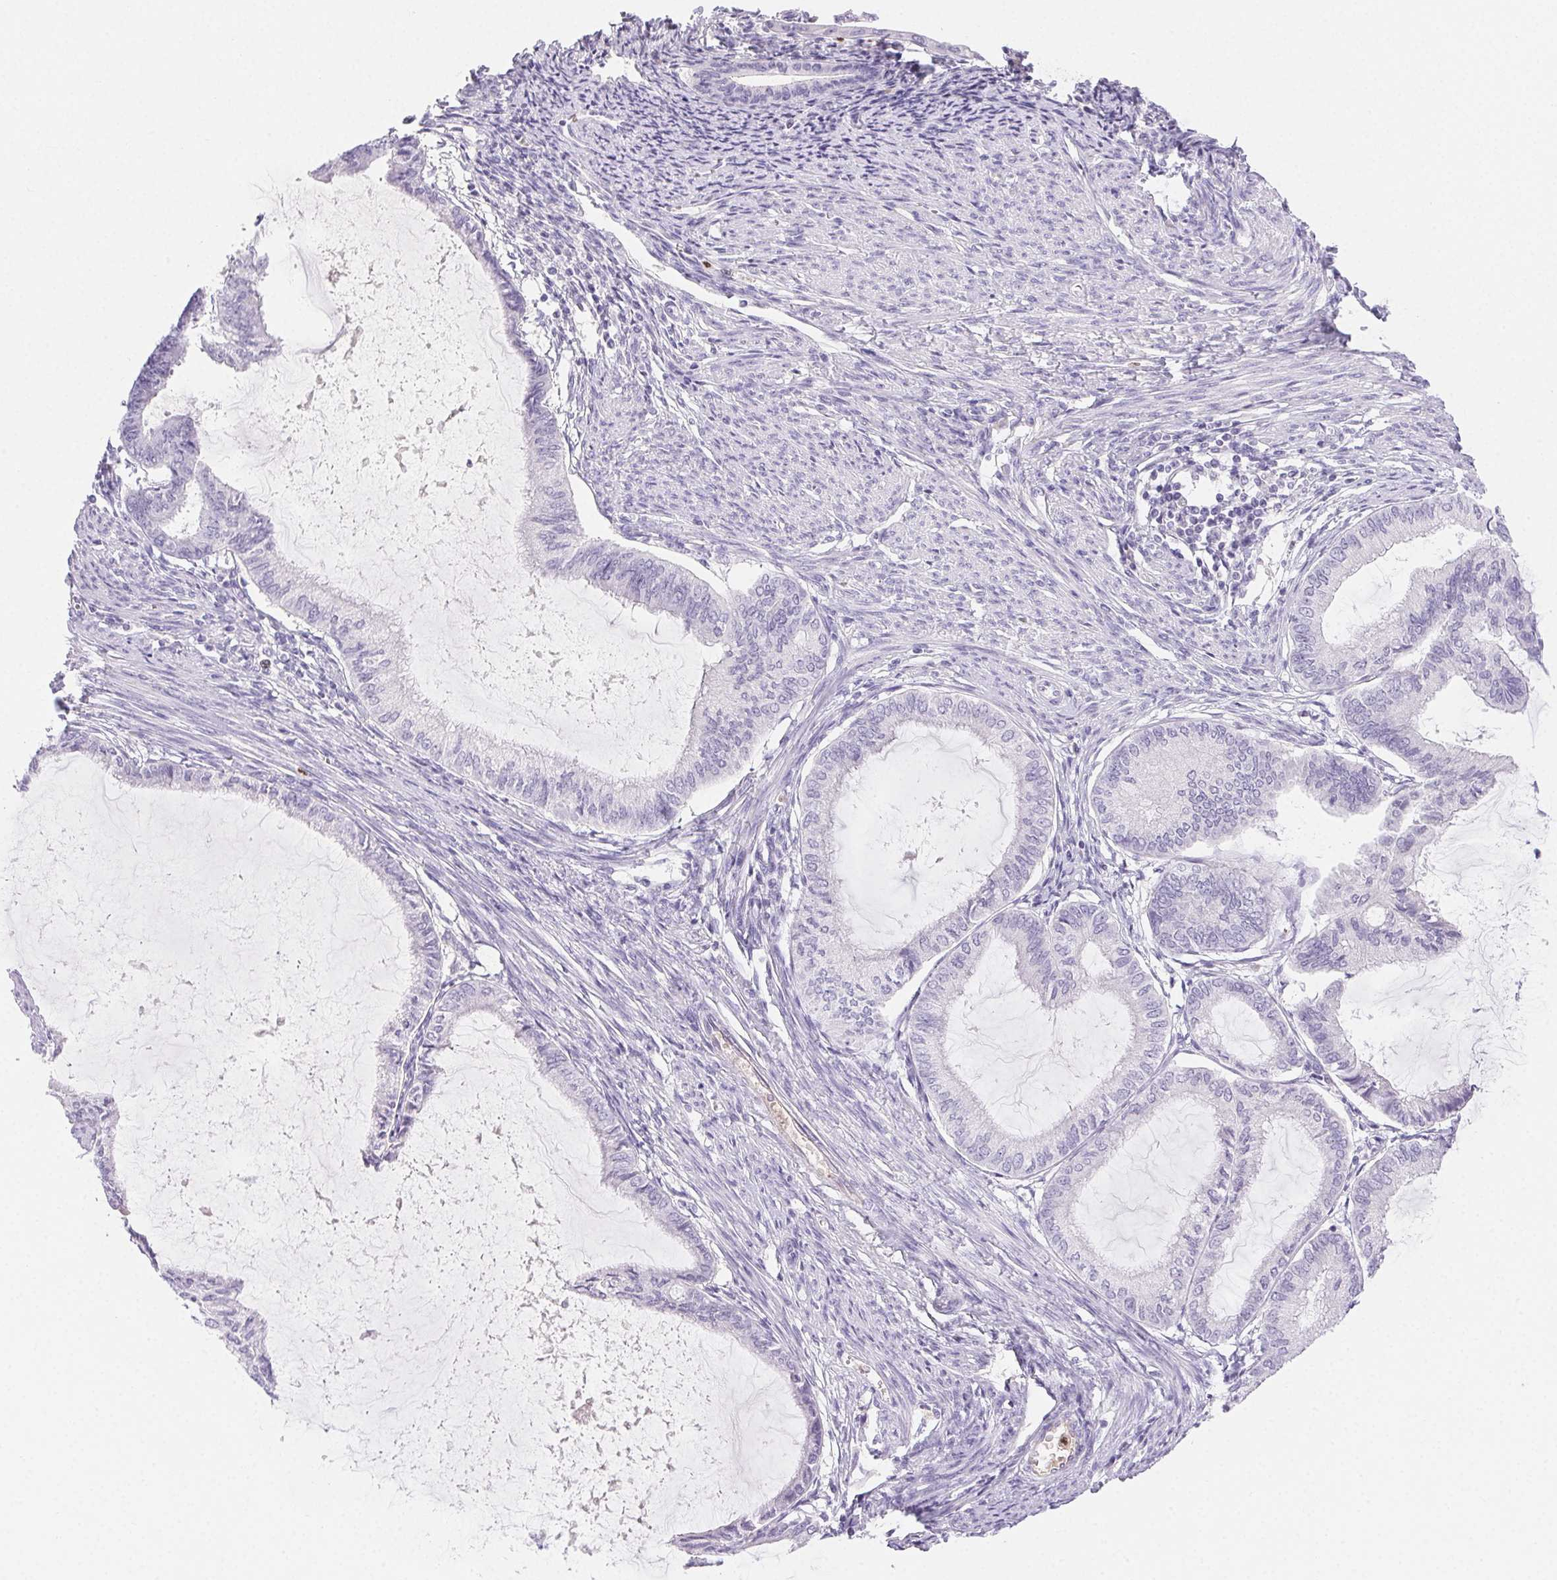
{"staining": {"intensity": "negative", "quantity": "none", "location": "none"}, "tissue": "endometrial cancer", "cell_type": "Tumor cells", "image_type": "cancer", "snomed": [{"axis": "morphology", "description": "Adenocarcinoma, NOS"}, {"axis": "topography", "description": "Endometrium"}], "caption": "Immunohistochemistry (IHC) of endometrial adenocarcinoma exhibits no positivity in tumor cells.", "gene": "PADI4", "patient": {"sex": "female", "age": 86}}